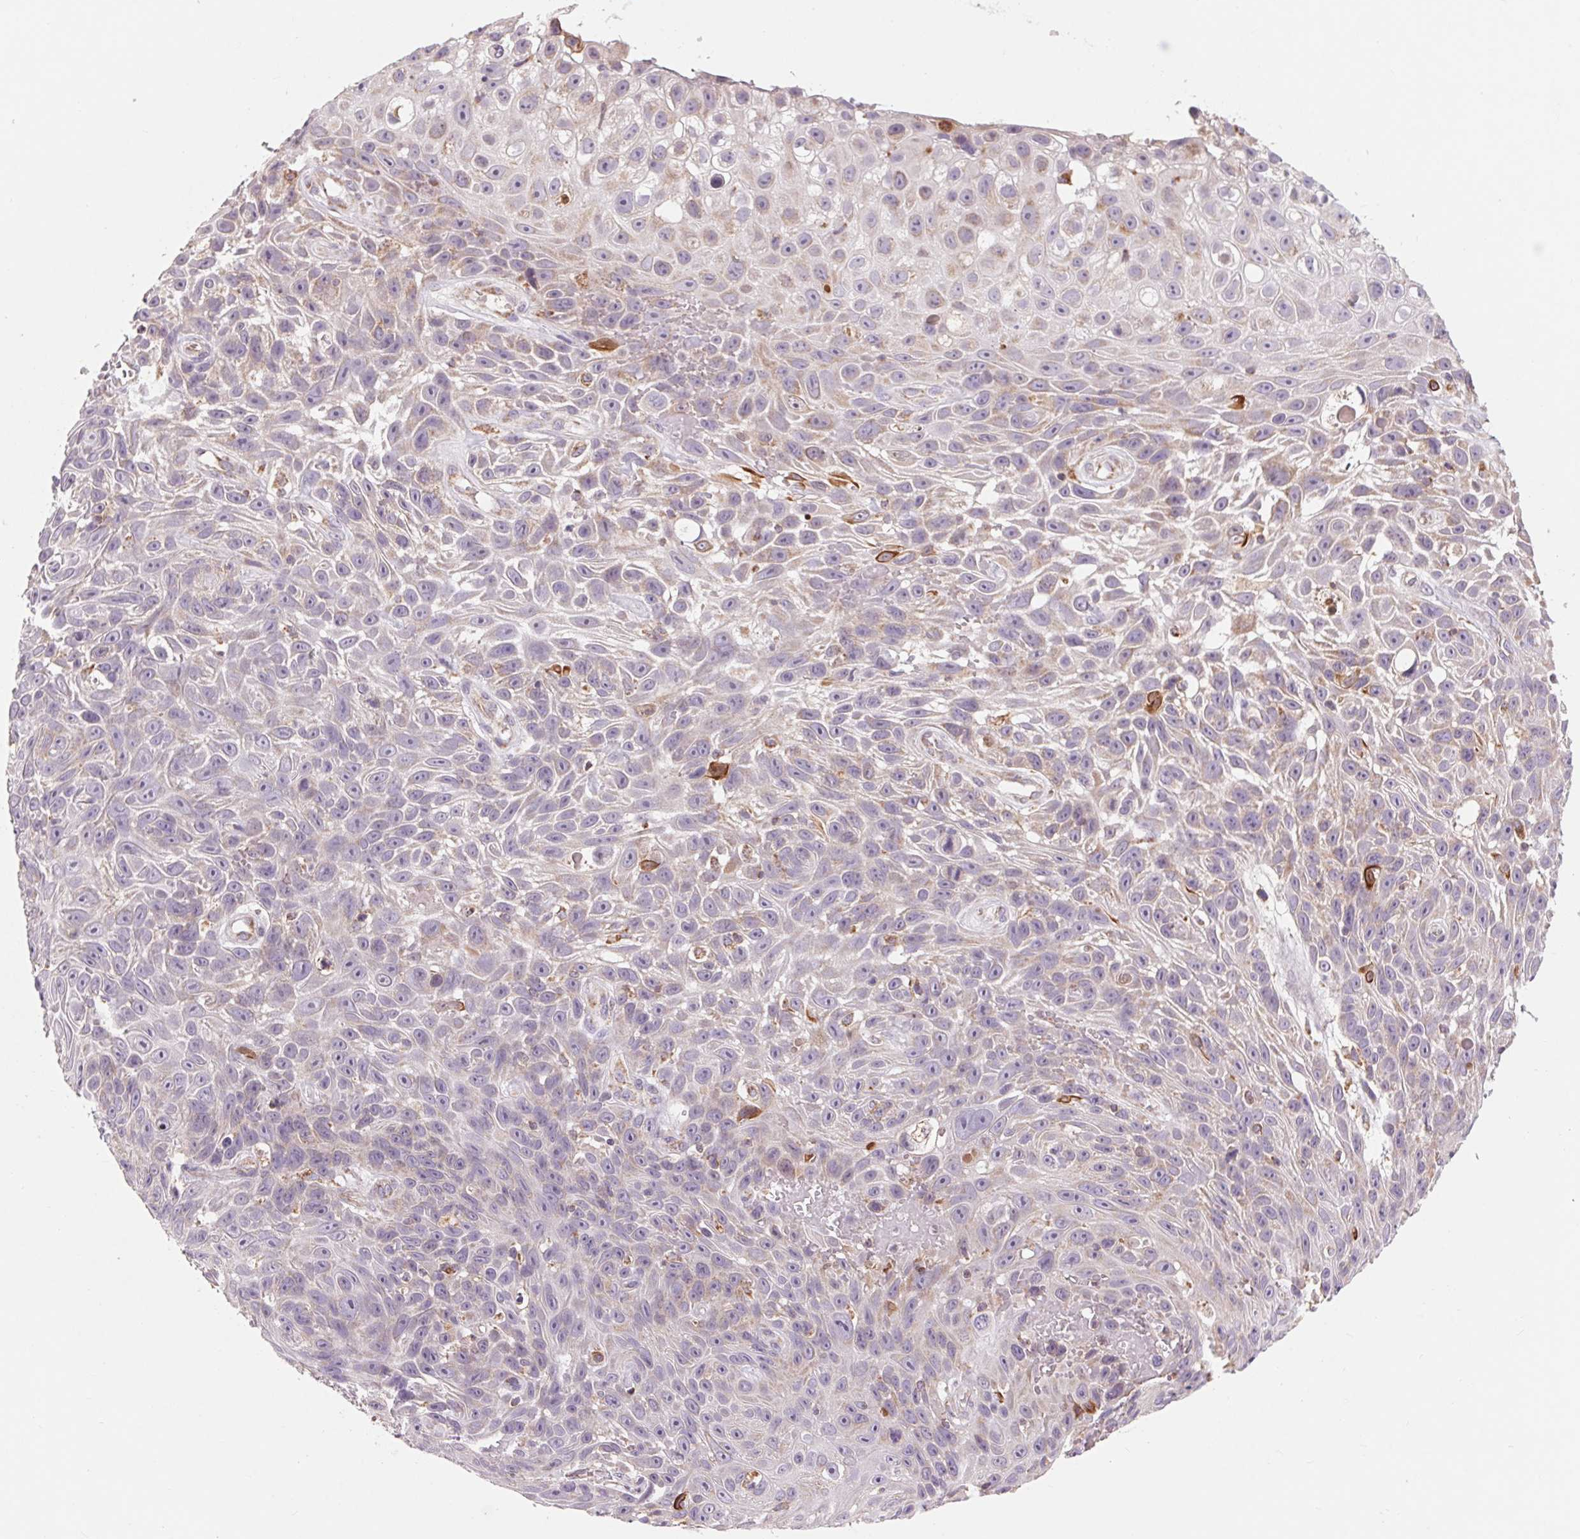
{"staining": {"intensity": "negative", "quantity": "none", "location": "none"}, "tissue": "skin cancer", "cell_type": "Tumor cells", "image_type": "cancer", "snomed": [{"axis": "morphology", "description": "Squamous cell carcinoma, NOS"}, {"axis": "topography", "description": "Skin"}], "caption": "Human squamous cell carcinoma (skin) stained for a protein using IHC demonstrates no staining in tumor cells.", "gene": "COX6A1", "patient": {"sex": "male", "age": 82}}